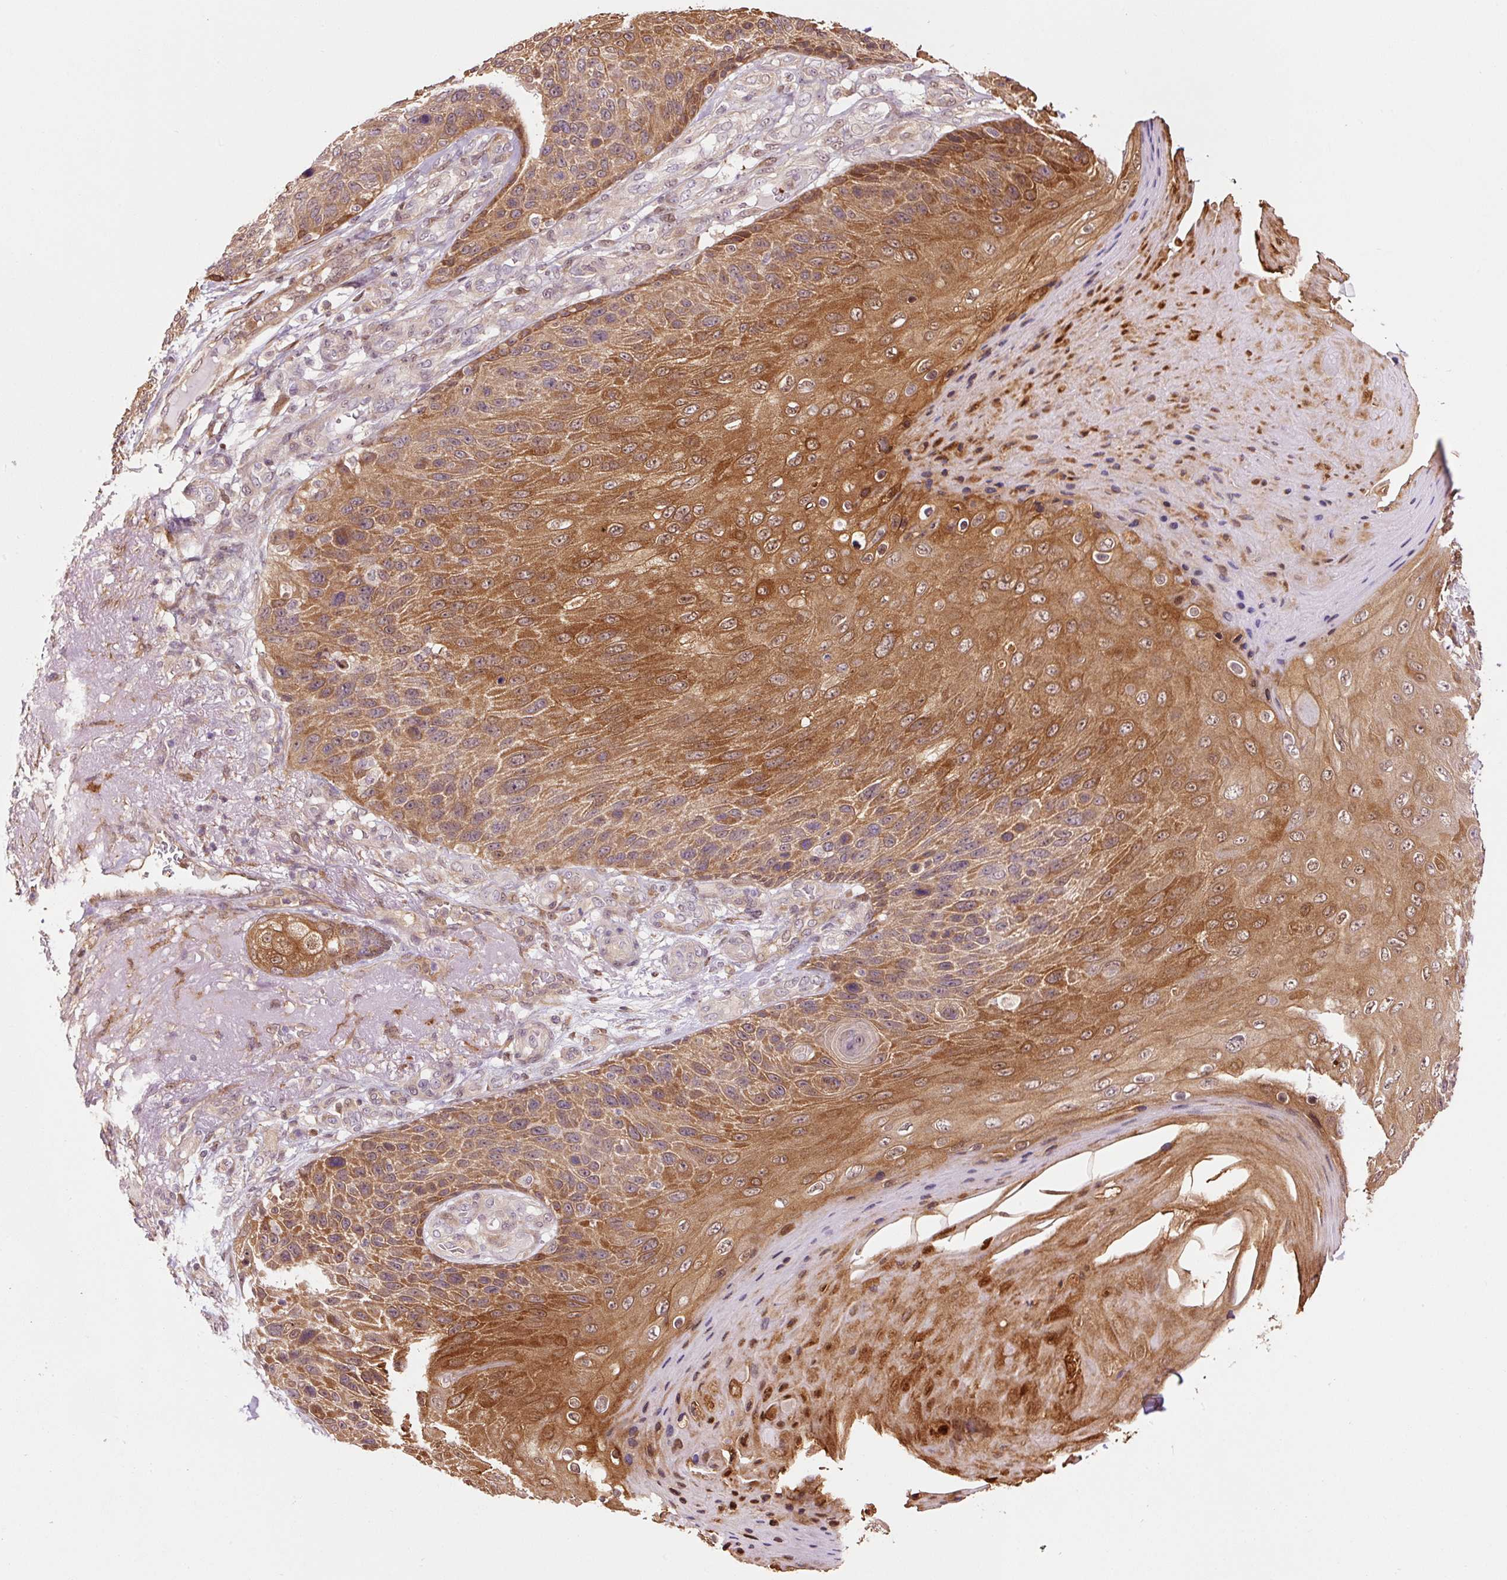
{"staining": {"intensity": "moderate", "quantity": ">75%", "location": "cytoplasmic/membranous,nuclear"}, "tissue": "skin cancer", "cell_type": "Tumor cells", "image_type": "cancer", "snomed": [{"axis": "morphology", "description": "Squamous cell carcinoma, NOS"}, {"axis": "topography", "description": "Skin"}], "caption": "Immunohistochemistry (DAB (3,3'-diaminobenzidine)) staining of human skin cancer (squamous cell carcinoma) reveals moderate cytoplasmic/membranous and nuclear protein positivity in approximately >75% of tumor cells.", "gene": "FBXL14", "patient": {"sex": "female", "age": 88}}